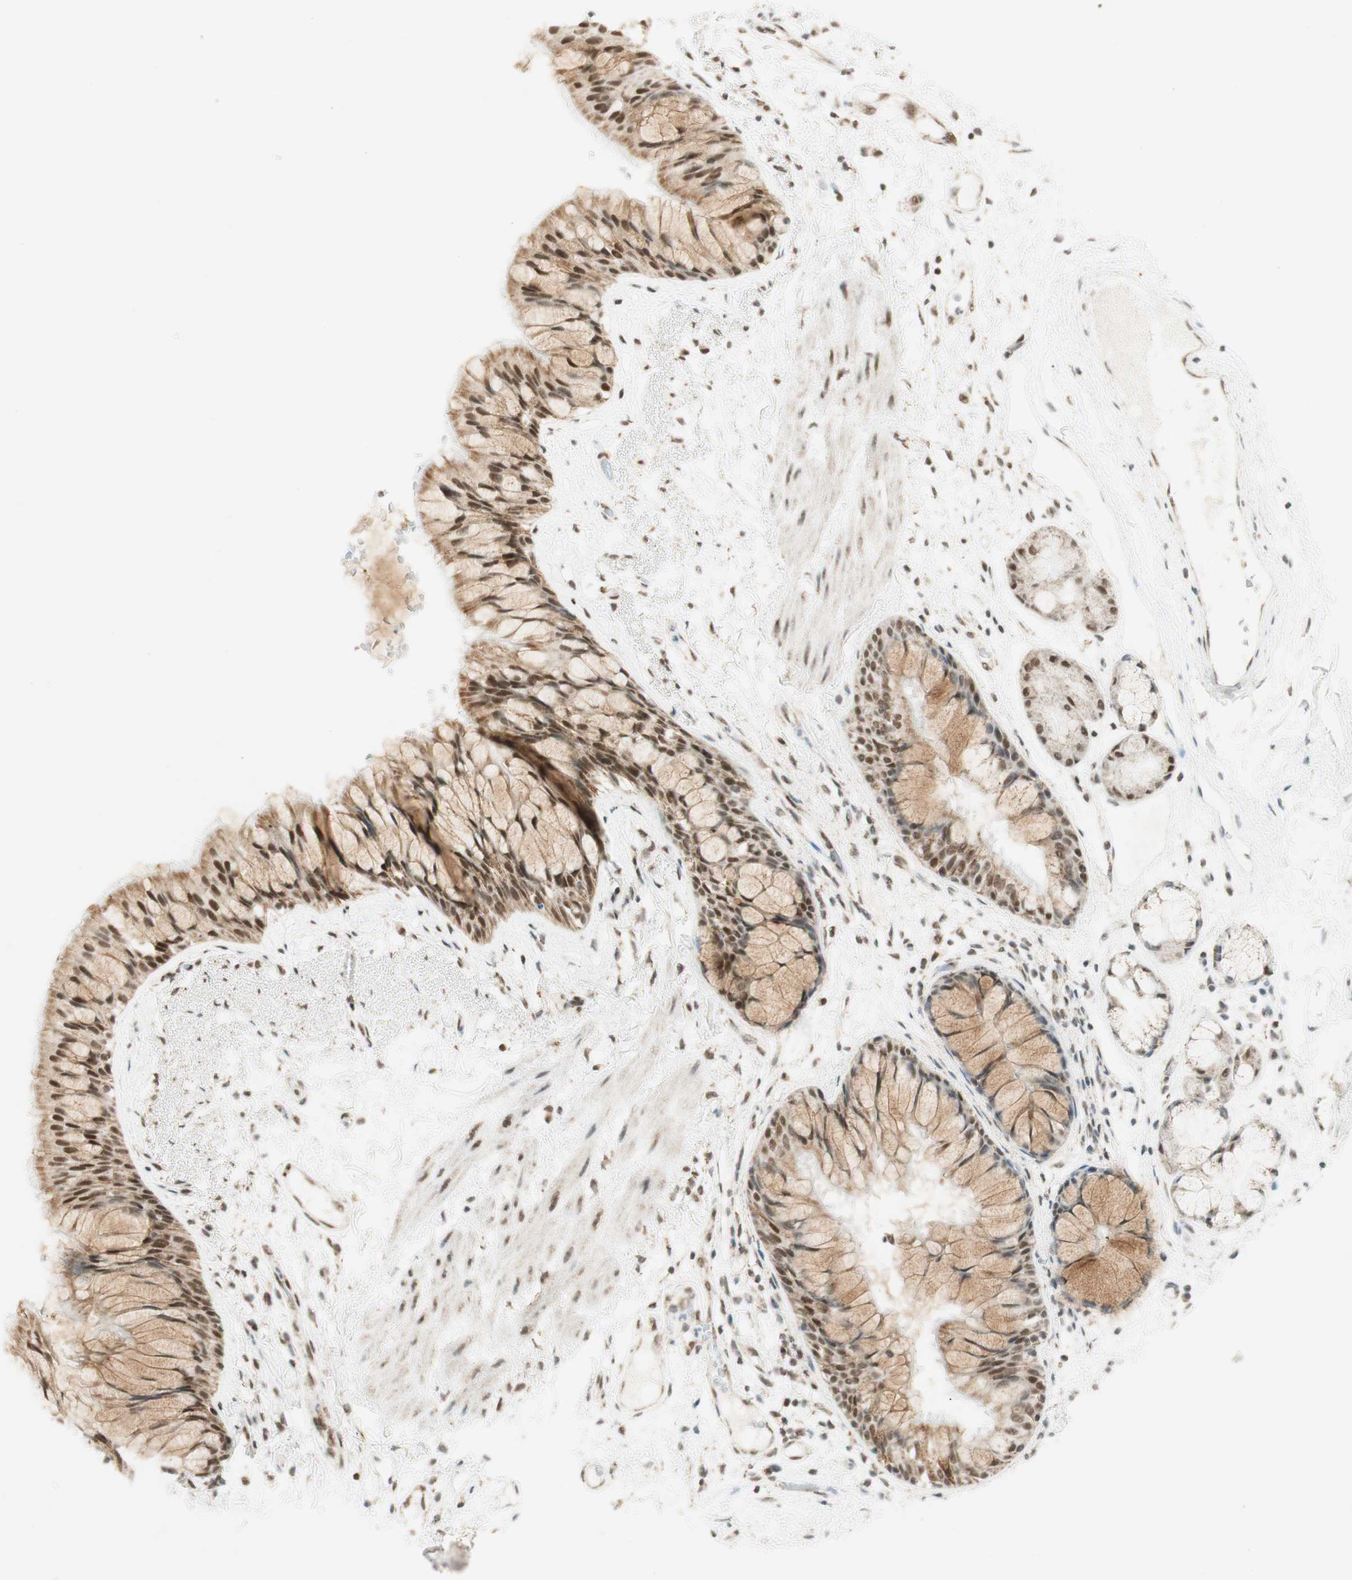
{"staining": {"intensity": "strong", "quantity": ">75%", "location": "cytoplasmic/membranous,nuclear"}, "tissue": "bronchus", "cell_type": "Respiratory epithelial cells", "image_type": "normal", "snomed": [{"axis": "morphology", "description": "Normal tissue, NOS"}, {"axis": "topography", "description": "Bronchus"}], "caption": "This micrograph exhibits immunohistochemistry staining of unremarkable bronchus, with high strong cytoplasmic/membranous,nuclear expression in approximately >75% of respiratory epithelial cells.", "gene": "ZNF782", "patient": {"sex": "male", "age": 66}}